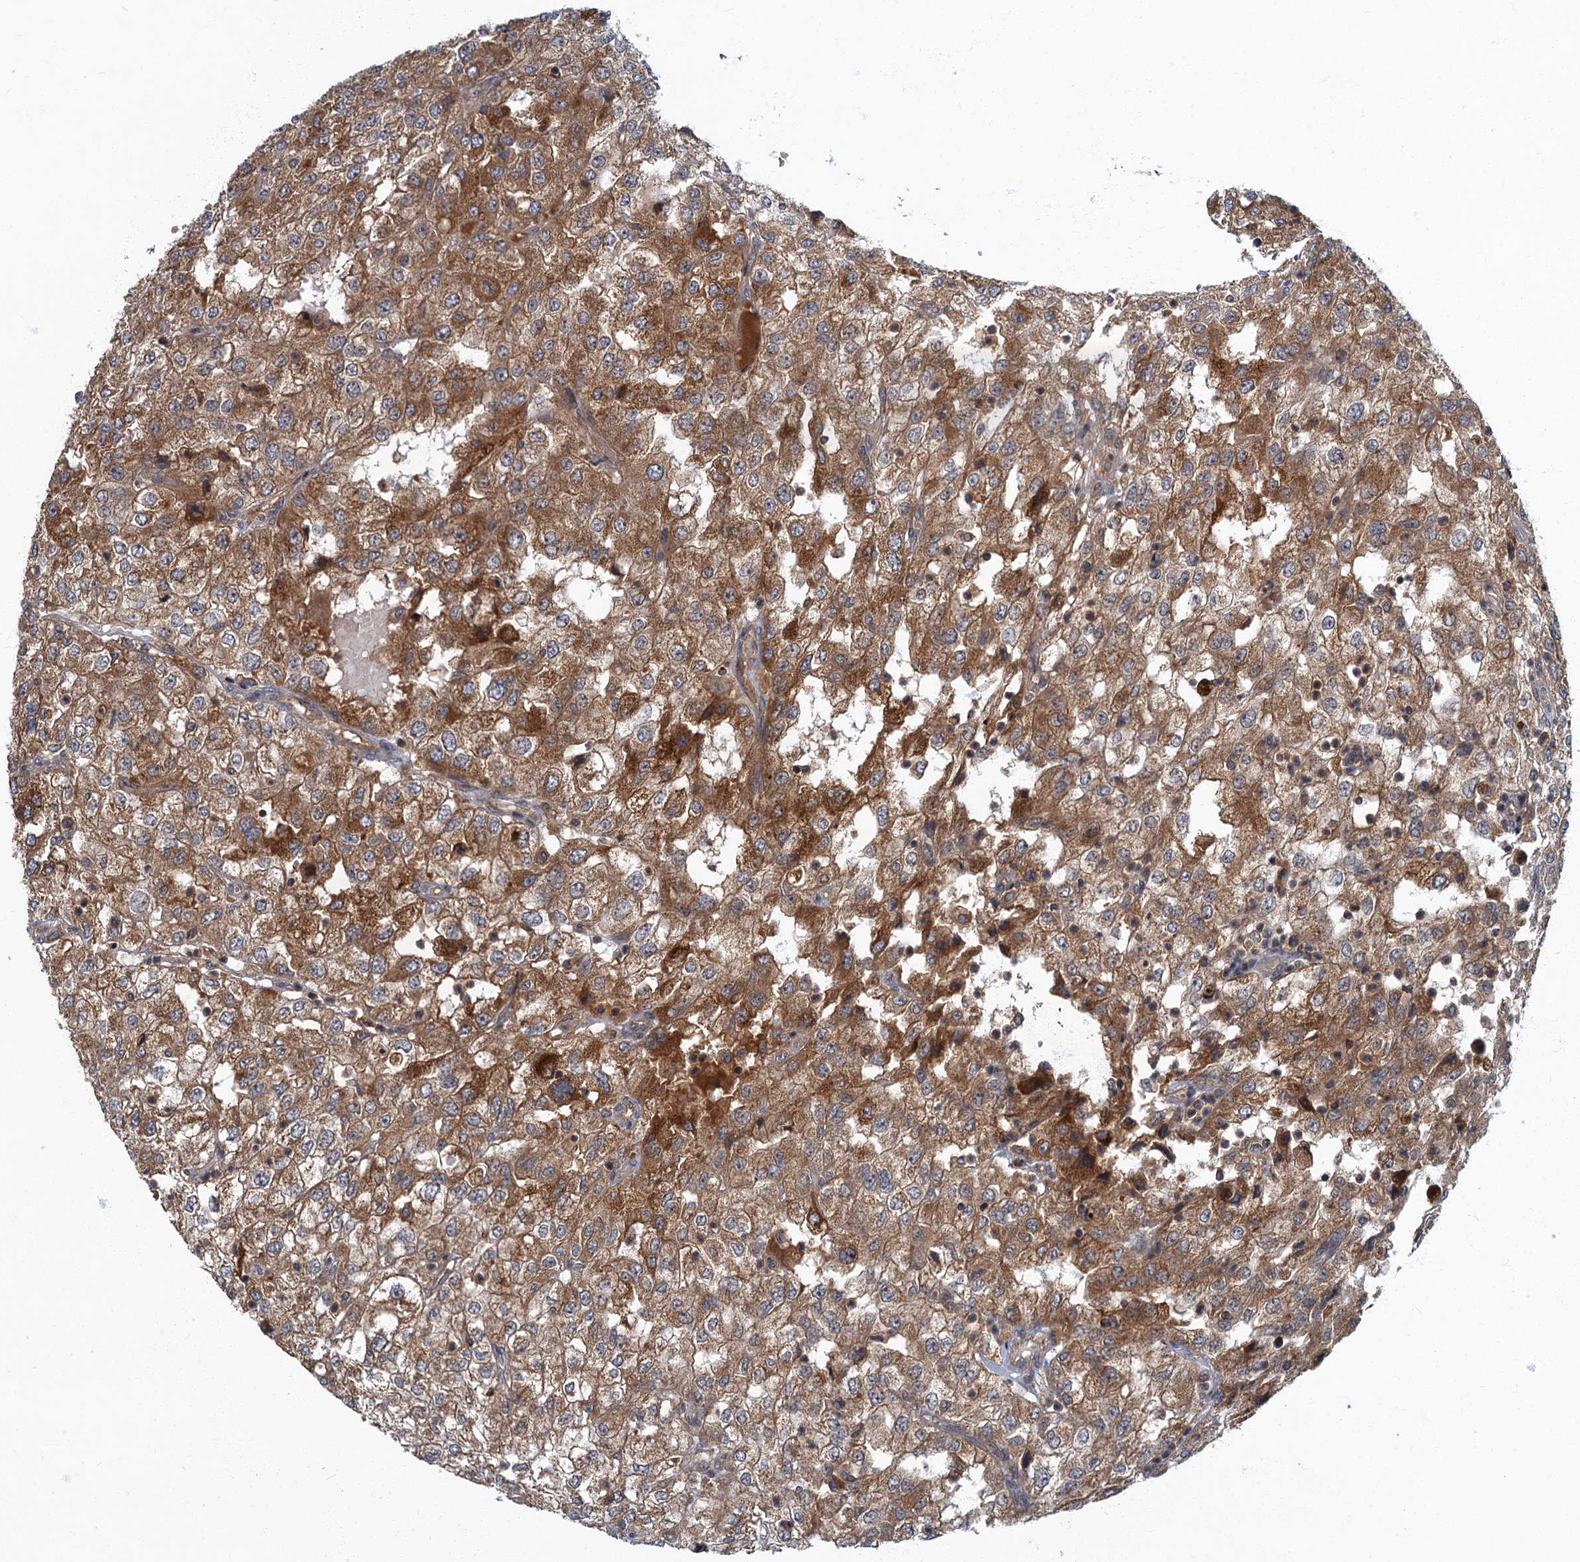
{"staining": {"intensity": "moderate", "quantity": ">75%", "location": "cytoplasmic/membranous"}, "tissue": "renal cancer", "cell_type": "Tumor cells", "image_type": "cancer", "snomed": [{"axis": "morphology", "description": "Adenocarcinoma, NOS"}, {"axis": "topography", "description": "Kidney"}], "caption": "High-magnification brightfield microscopy of renal cancer stained with DAB (3,3'-diaminobenzidine) (brown) and counterstained with hematoxylin (blue). tumor cells exhibit moderate cytoplasmic/membranous staining is appreciated in approximately>75% of cells. The staining is performed using DAB brown chromogen to label protein expression. The nuclei are counter-stained blue using hematoxylin.", "gene": "SLC11A2", "patient": {"sex": "female", "age": 54}}